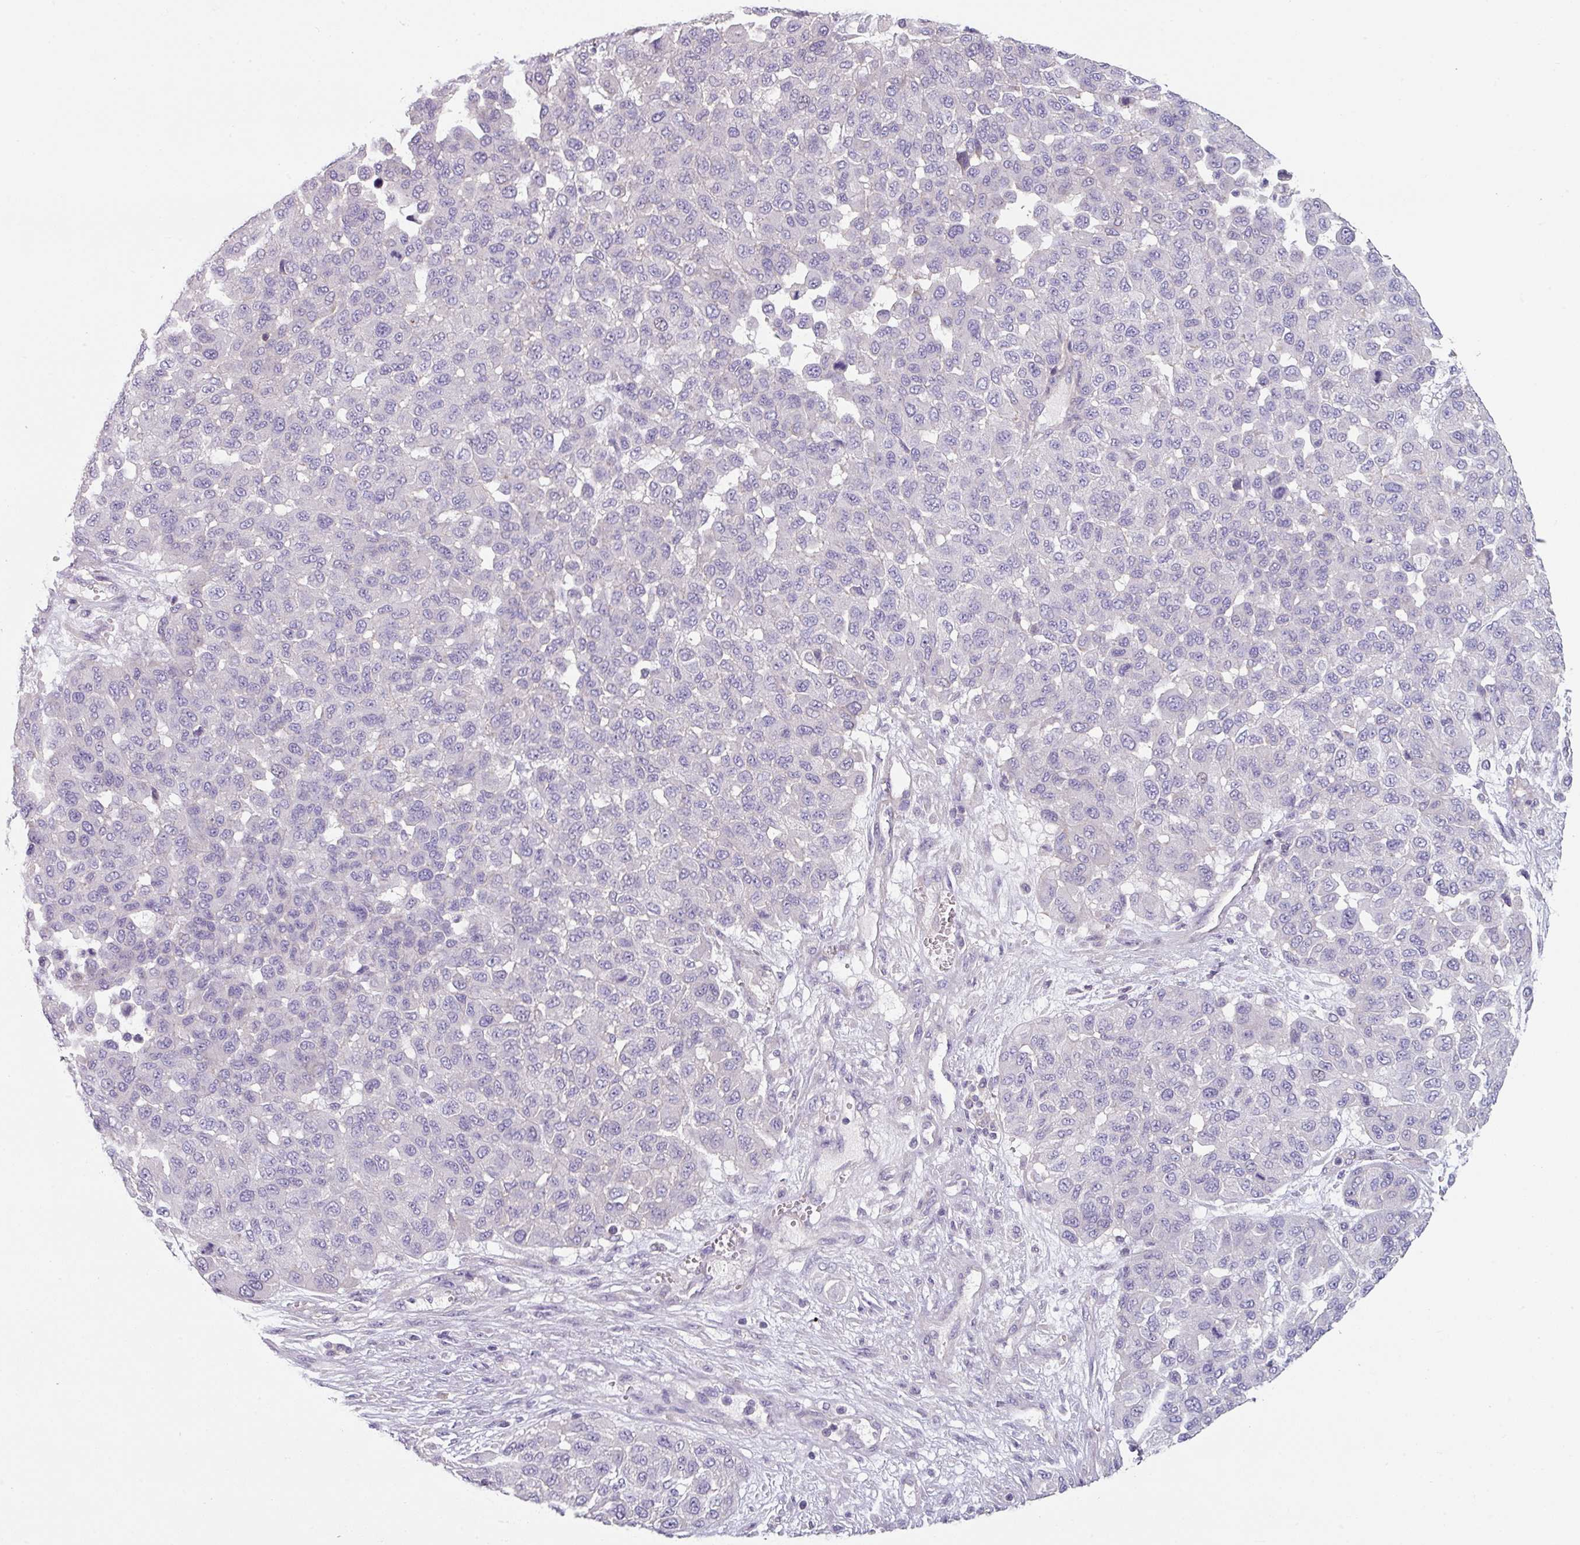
{"staining": {"intensity": "negative", "quantity": "none", "location": "none"}, "tissue": "melanoma", "cell_type": "Tumor cells", "image_type": "cancer", "snomed": [{"axis": "morphology", "description": "Malignant melanoma, NOS"}, {"axis": "topography", "description": "Skin"}], "caption": "This is a image of immunohistochemistry staining of malignant melanoma, which shows no positivity in tumor cells. Brightfield microscopy of immunohistochemistry stained with DAB (3,3'-diaminobenzidine) (brown) and hematoxylin (blue), captured at high magnification.", "gene": "TMEM132A", "patient": {"sex": "male", "age": 62}}